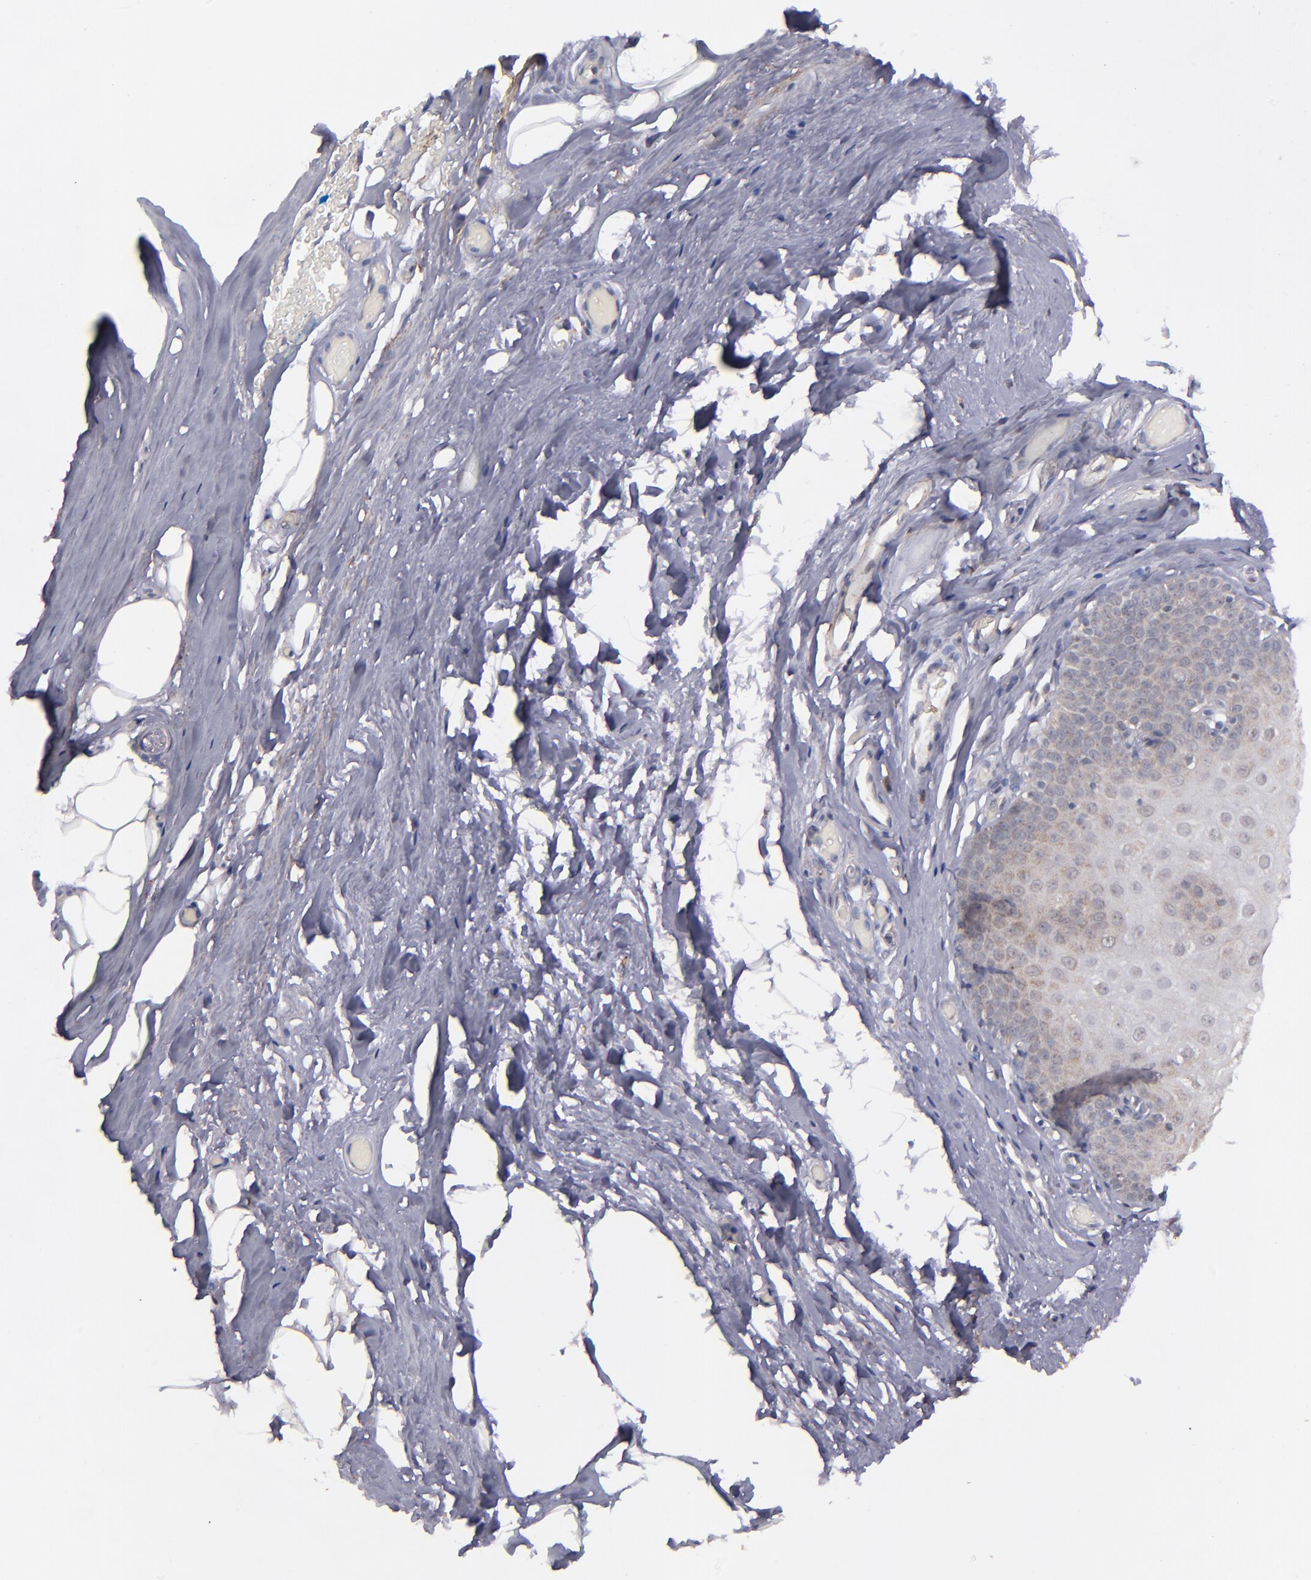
{"staining": {"intensity": "weak", "quantity": "25%-75%", "location": "cytoplasmic/membranous"}, "tissue": "nasopharynx", "cell_type": "Respiratory epithelial cells", "image_type": "normal", "snomed": [{"axis": "morphology", "description": "Normal tissue, NOS"}, {"axis": "topography", "description": "Nasopharynx"}], "caption": "Immunohistochemistry (IHC) image of unremarkable nasopharynx: nasopharynx stained using IHC displays low levels of weak protein expression localized specifically in the cytoplasmic/membranous of respiratory epithelial cells, appearing as a cytoplasmic/membranous brown color.", "gene": "ZFYVE1", "patient": {"sex": "male", "age": 56}}